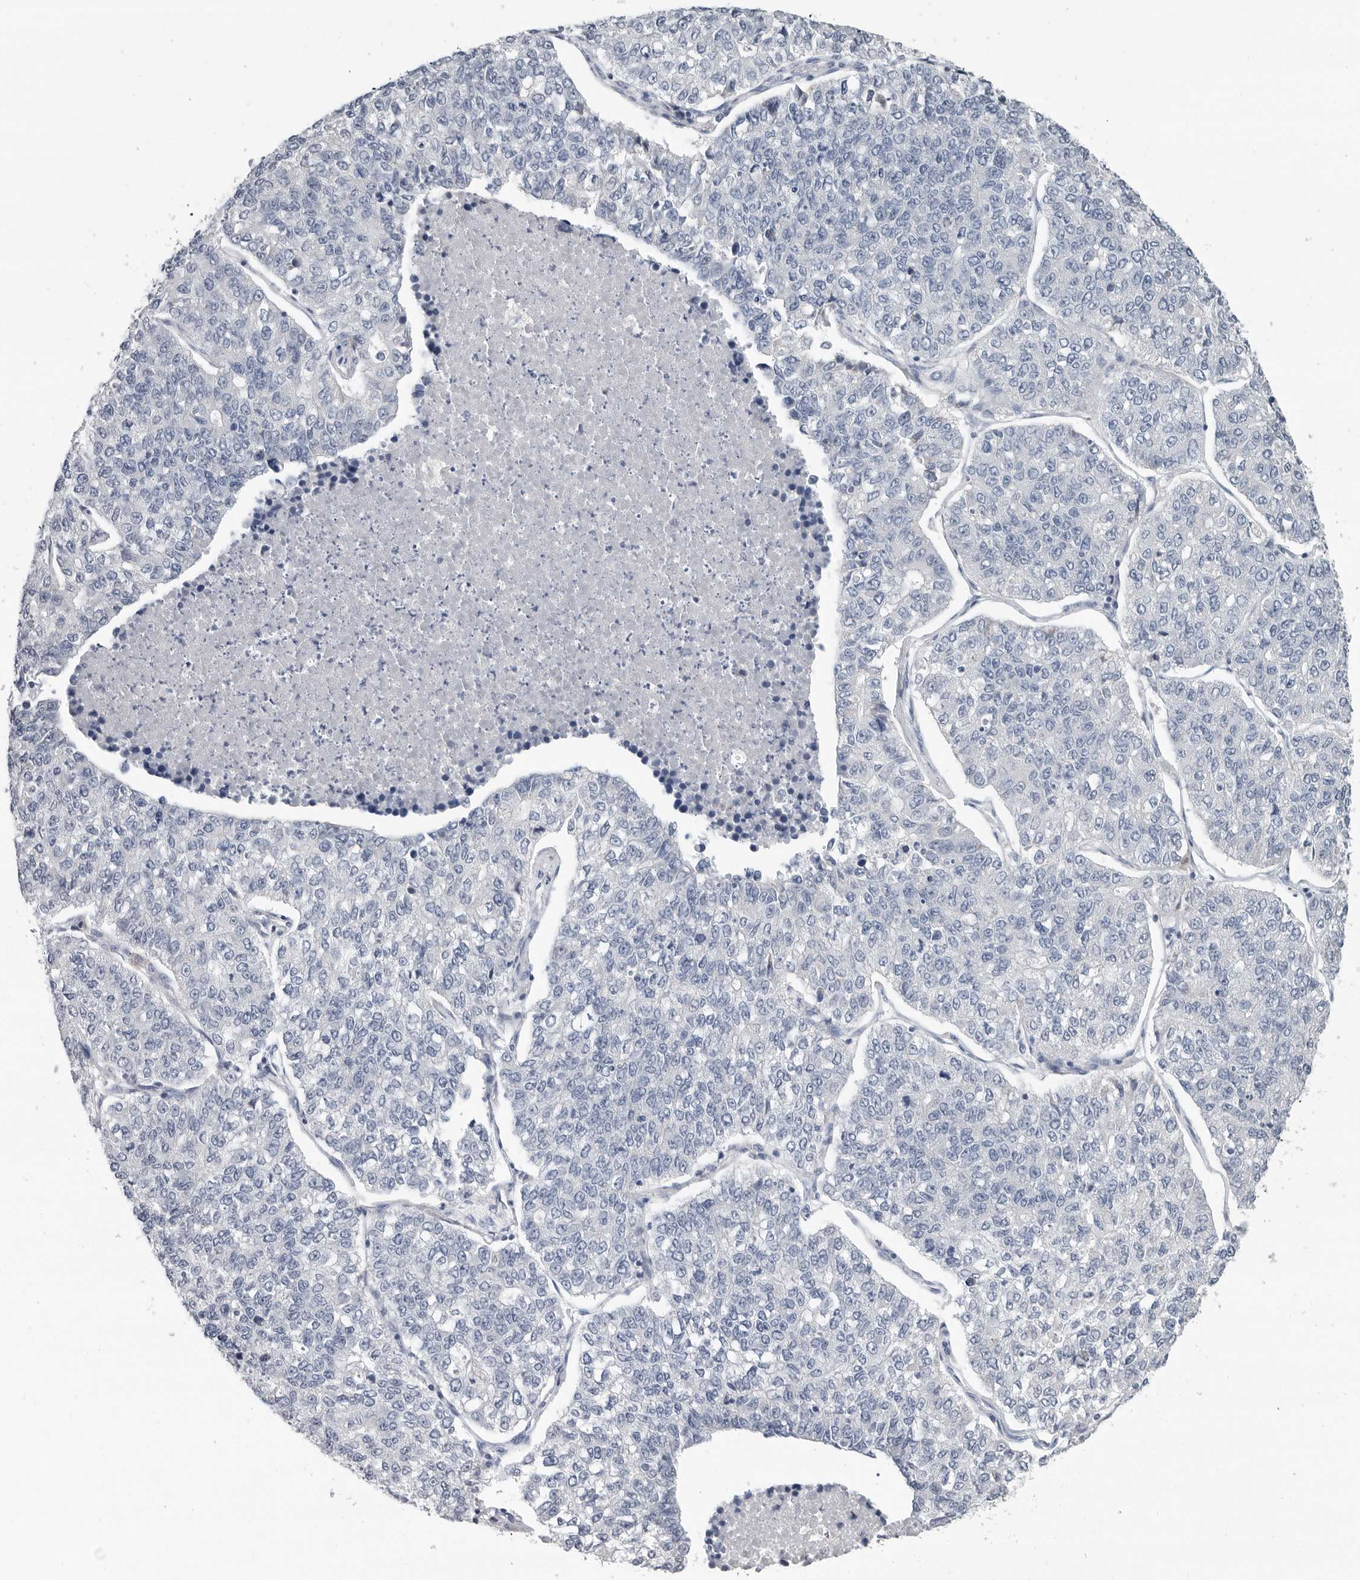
{"staining": {"intensity": "negative", "quantity": "none", "location": "none"}, "tissue": "lung cancer", "cell_type": "Tumor cells", "image_type": "cancer", "snomed": [{"axis": "morphology", "description": "Adenocarcinoma, NOS"}, {"axis": "topography", "description": "Lung"}], "caption": "The image demonstrates no significant staining in tumor cells of lung cancer.", "gene": "PLN", "patient": {"sex": "male", "age": 49}}